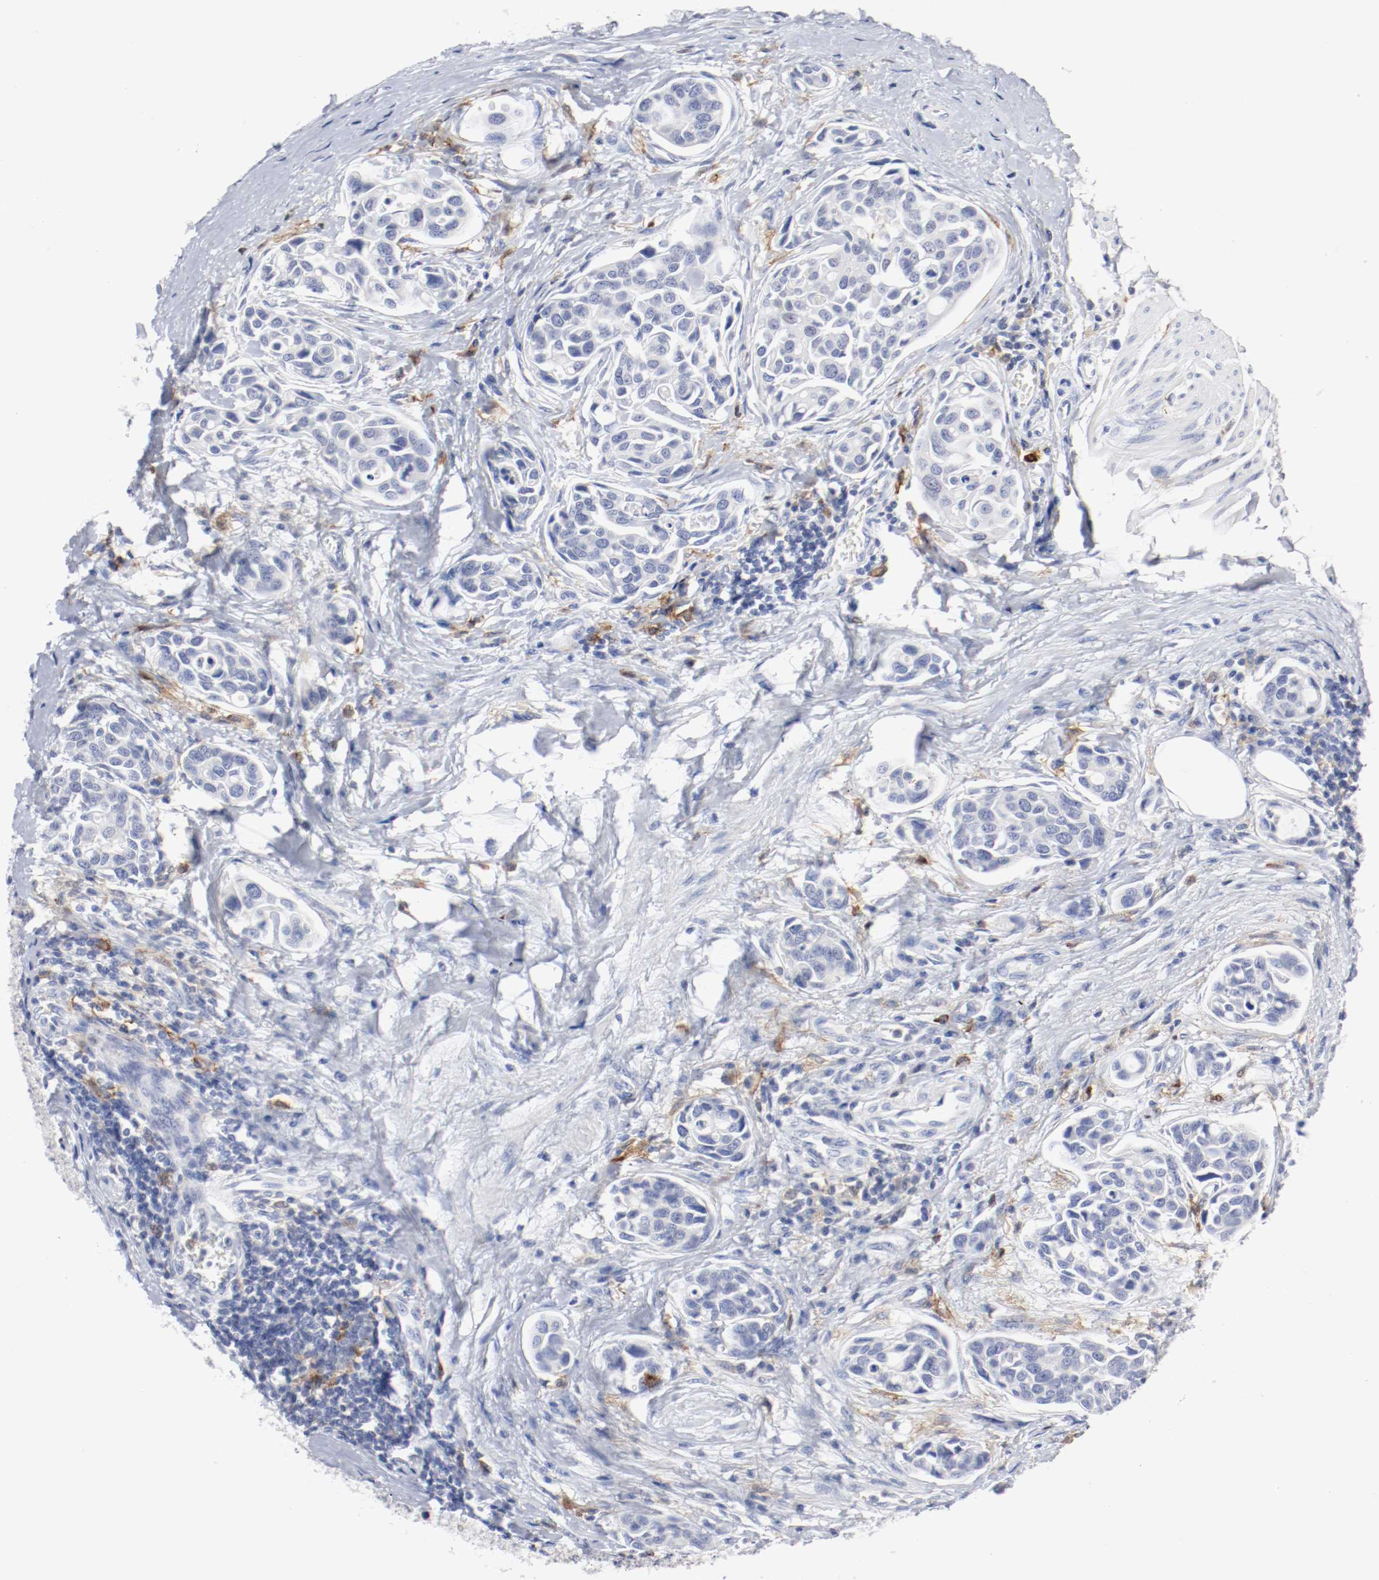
{"staining": {"intensity": "negative", "quantity": "none", "location": "none"}, "tissue": "urothelial cancer", "cell_type": "Tumor cells", "image_type": "cancer", "snomed": [{"axis": "morphology", "description": "Urothelial carcinoma, High grade"}, {"axis": "topography", "description": "Urinary bladder"}], "caption": "An immunohistochemistry histopathology image of high-grade urothelial carcinoma is shown. There is no staining in tumor cells of high-grade urothelial carcinoma.", "gene": "ITGAX", "patient": {"sex": "male", "age": 78}}